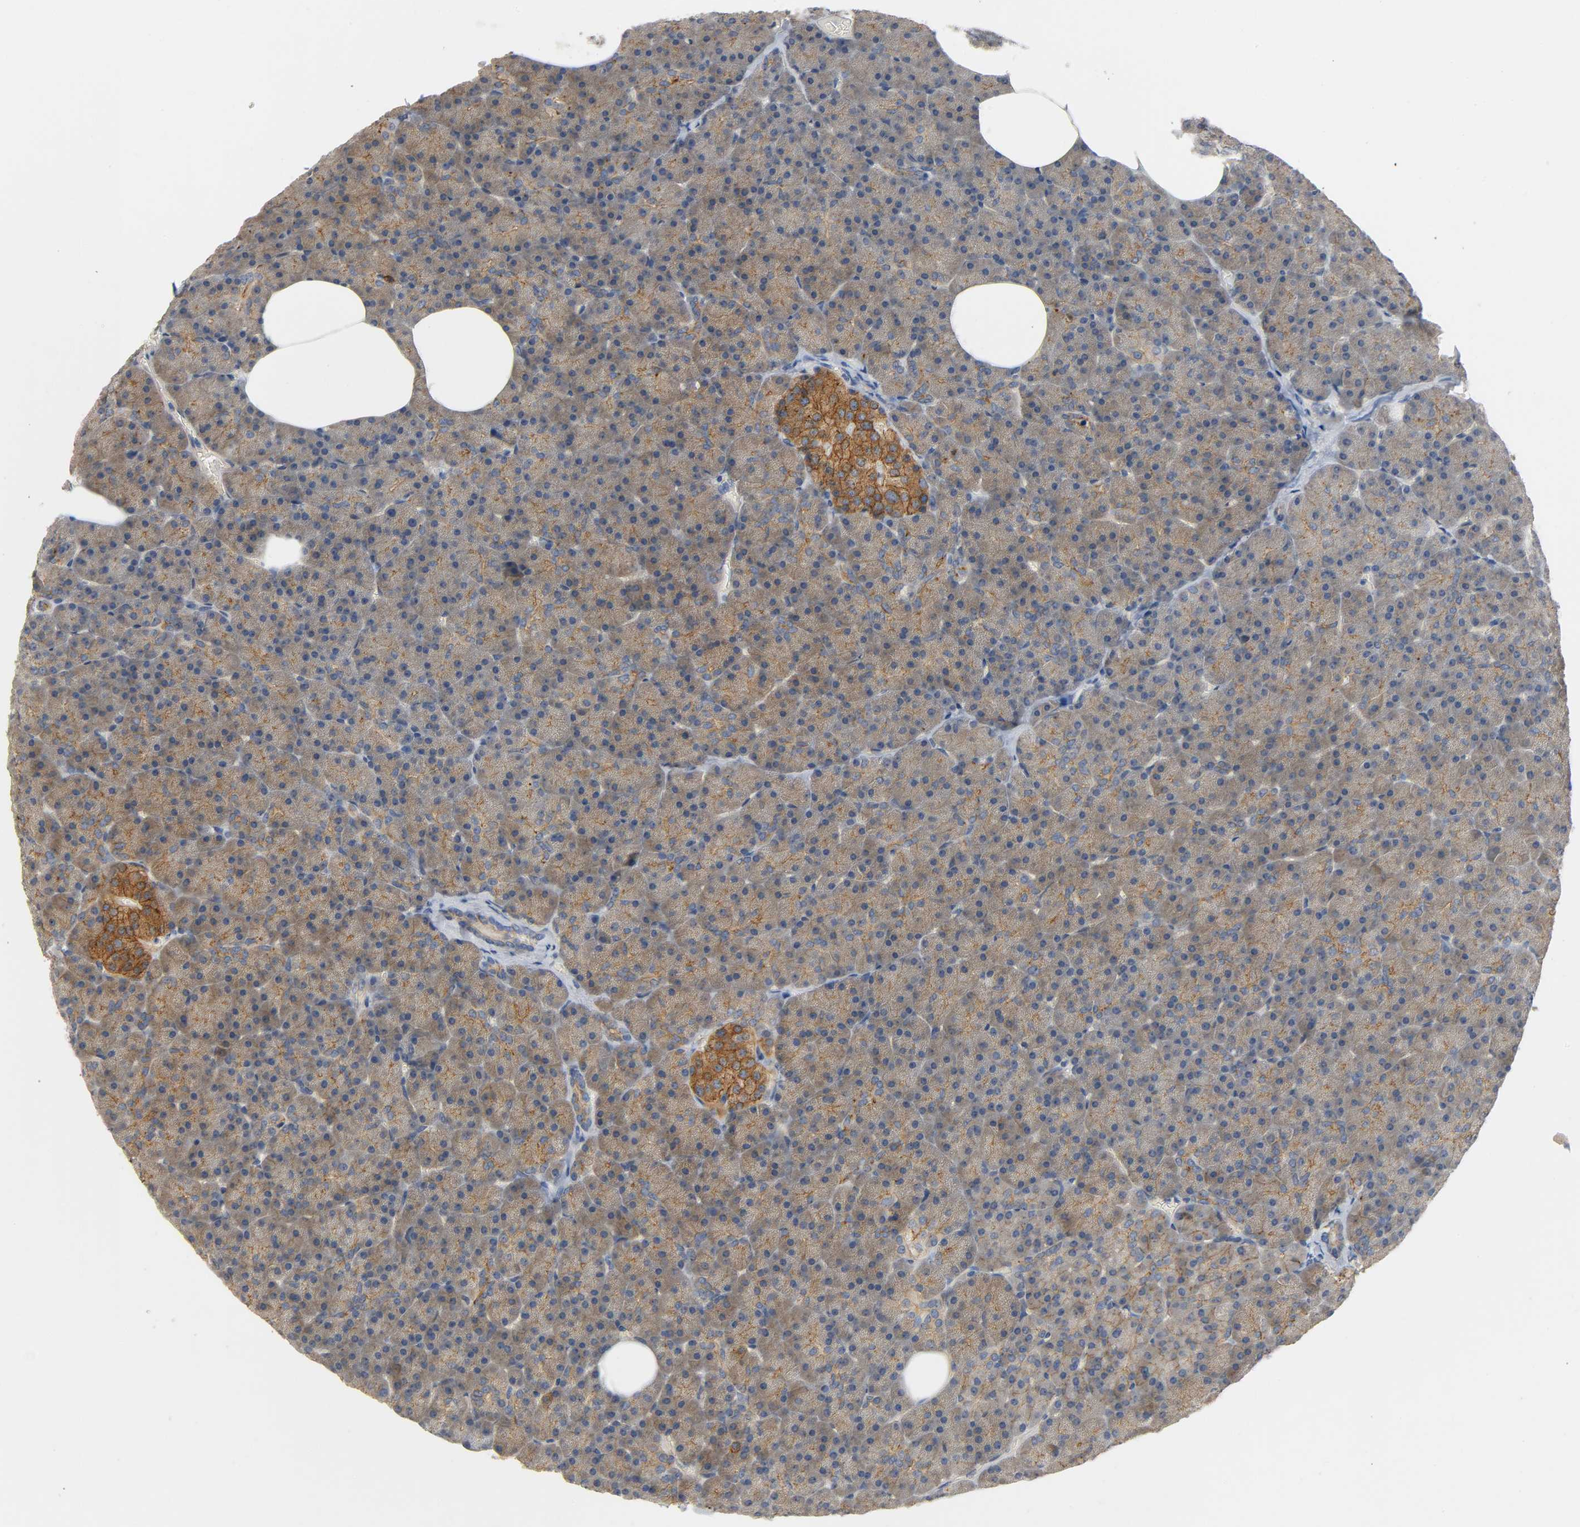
{"staining": {"intensity": "strong", "quantity": ">75%", "location": "cytoplasmic/membranous"}, "tissue": "pancreas", "cell_type": "Exocrine glandular cells", "image_type": "normal", "snomed": [{"axis": "morphology", "description": "Normal tissue, NOS"}, {"axis": "topography", "description": "Pancreas"}], "caption": "Immunohistochemistry (DAB (3,3'-diaminobenzidine)) staining of normal human pancreas displays strong cytoplasmic/membranous protein expression in about >75% of exocrine glandular cells.", "gene": "ARPC1A", "patient": {"sex": "female", "age": 35}}